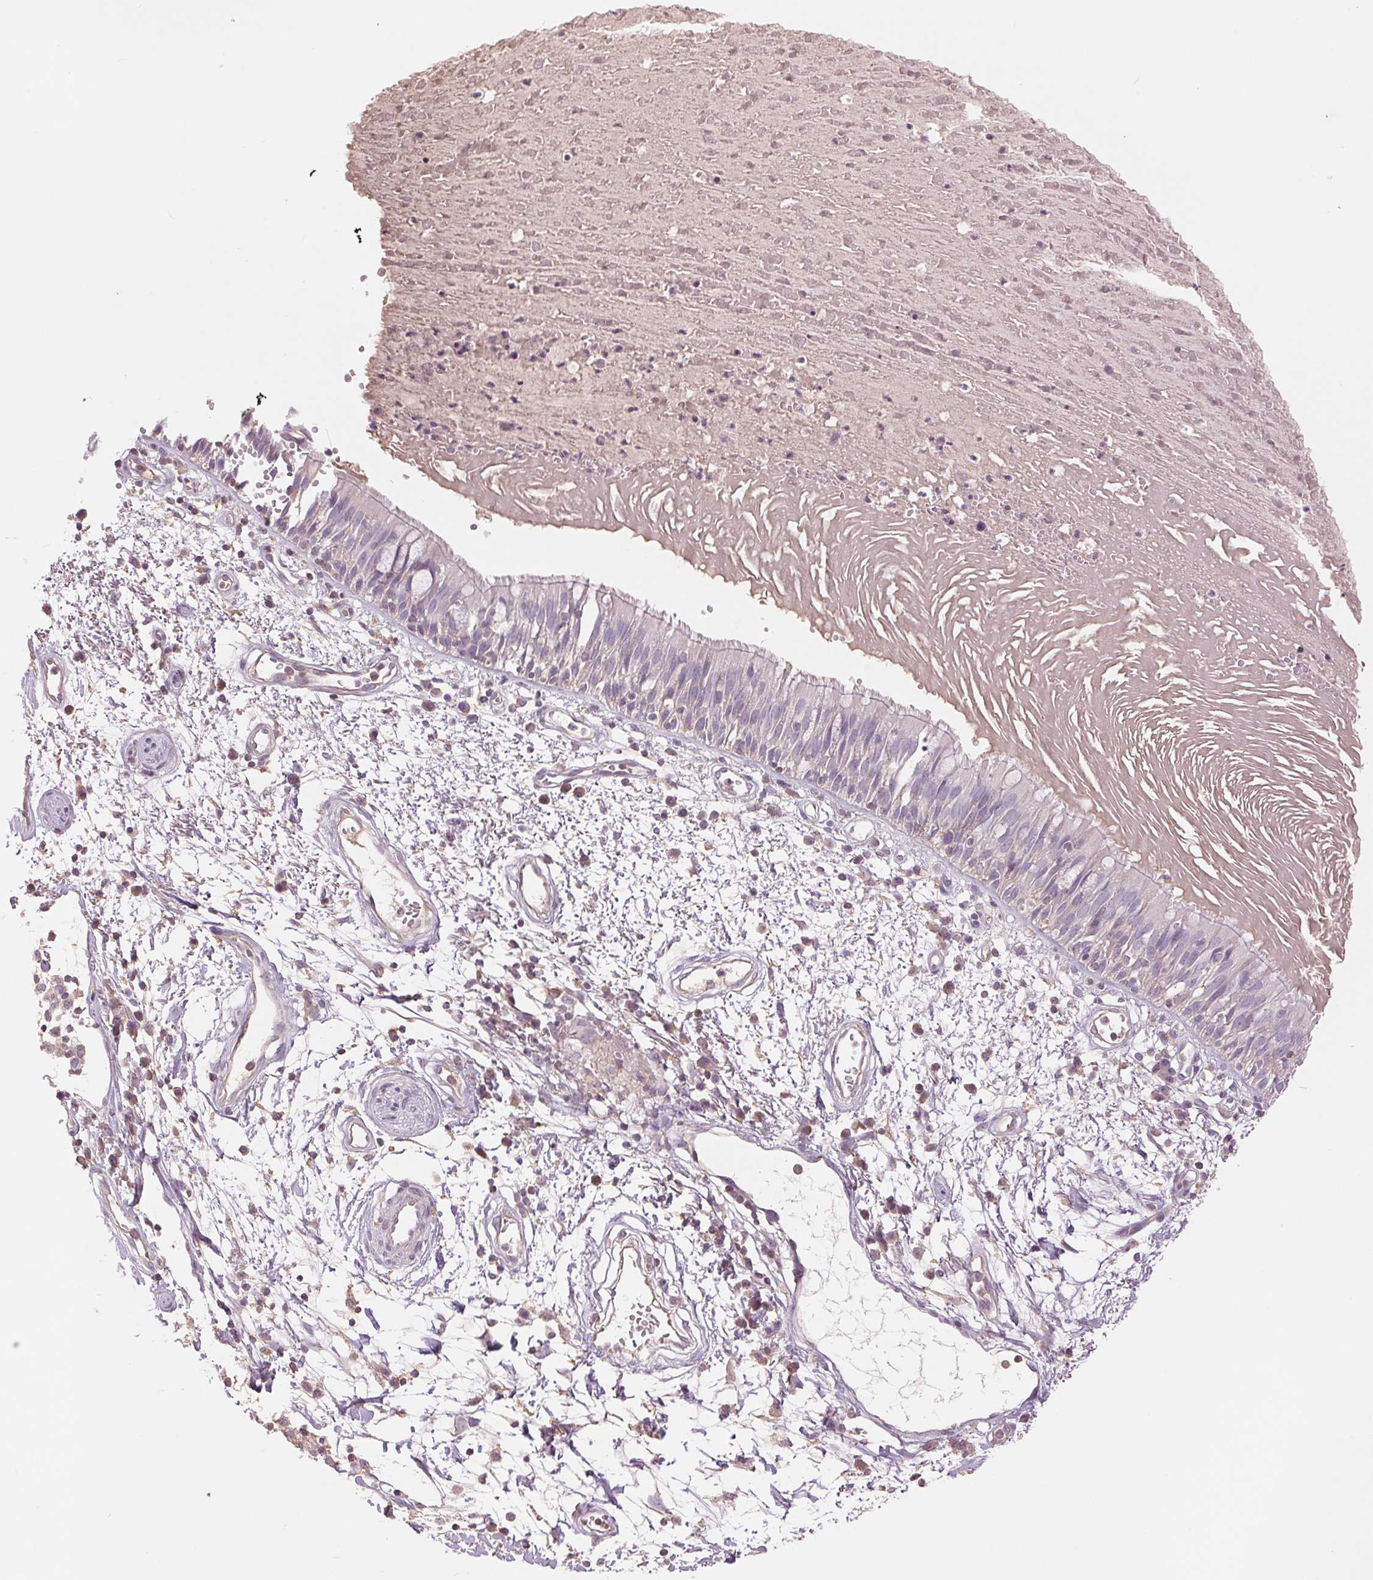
{"staining": {"intensity": "negative", "quantity": "none", "location": "none"}, "tissue": "bronchus", "cell_type": "Respiratory epithelial cells", "image_type": "normal", "snomed": [{"axis": "morphology", "description": "Normal tissue, NOS"}, {"axis": "morphology", "description": "Squamous cell carcinoma, NOS"}, {"axis": "topography", "description": "Cartilage tissue"}, {"axis": "topography", "description": "Bronchus"}, {"axis": "topography", "description": "Lung"}], "caption": "This is a photomicrograph of IHC staining of benign bronchus, which shows no positivity in respiratory epithelial cells. (DAB immunohistochemistry (IHC) with hematoxylin counter stain).", "gene": "FXYD4", "patient": {"sex": "male", "age": 66}}